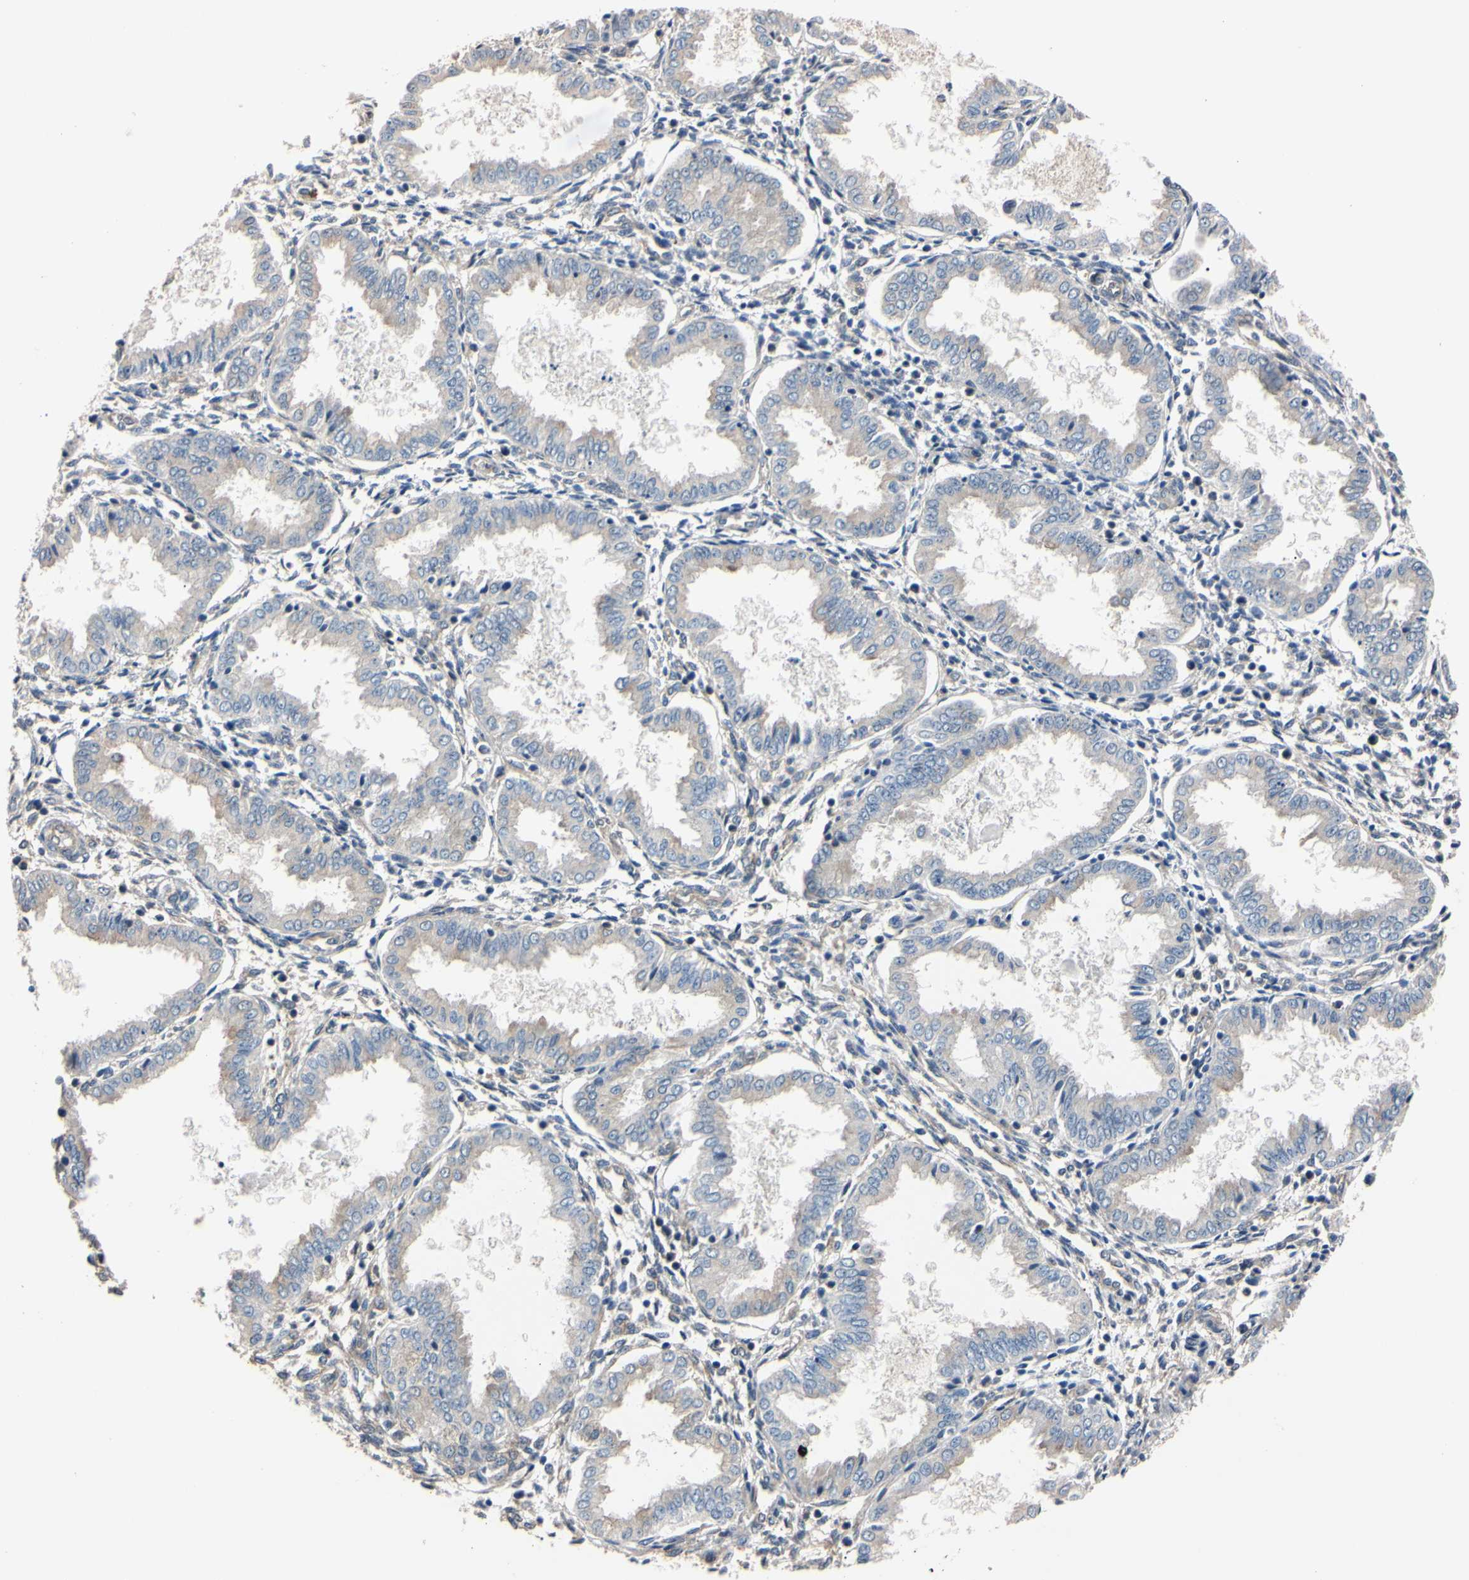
{"staining": {"intensity": "negative", "quantity": "none", "location": "none"}, "tissue": "endometrium", "cell_type": "Cells in endometrial stroma", "image_type": "normal", "snomed": [{"axis": "morphology", "description": "Normal tissue, NOS"}, {"axis": "topography", "description": "Endometrium"}], "caption": "The histopathology image shows no significant expression in cells in endometrial stroma of endometrium.", "gene": "RARS1", "patient": {"sex": "female", "age": 33}}